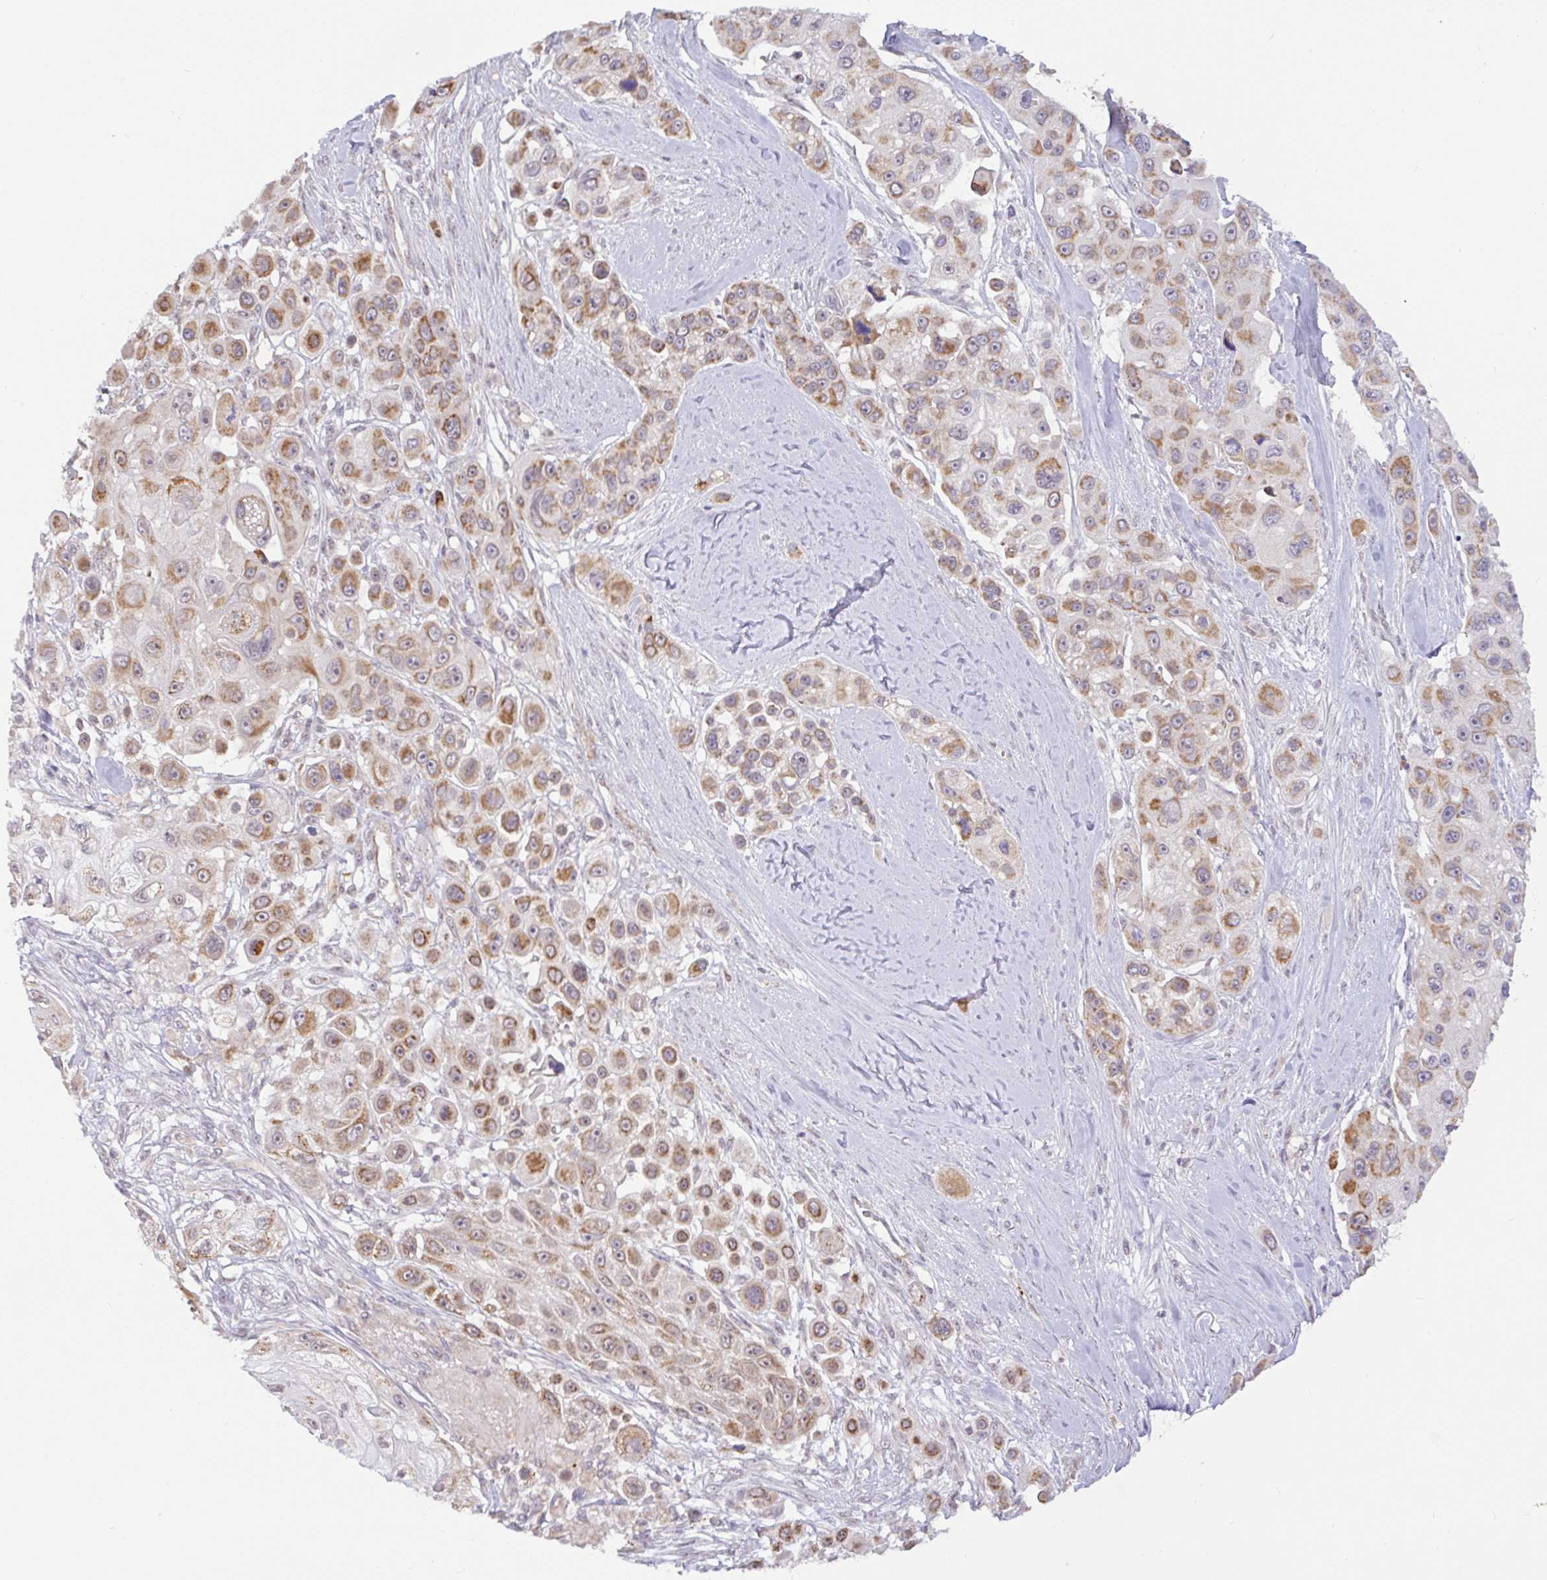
{"staining": {"intensity": "moderate", "quantity": ">75%", "location": "cytoplasmic/membranous"}, "tissue": "skin cancer", "cell_type": "Tumor cells", "image_type": "cancer", "snomed": [{"axis": "morphology", "description": "Squamous cell carcinoma, NOS"}, {"axis": "topography", "description": "Skin"}], "caption": "Tumor cells reveal moderate cytoplasmic/membranous positivity in approximately >75% of cells in skin cancer (squamous cell carcinoma).", "gene": "DLEU7", "patient": {"sex": "male", "age": 67}}